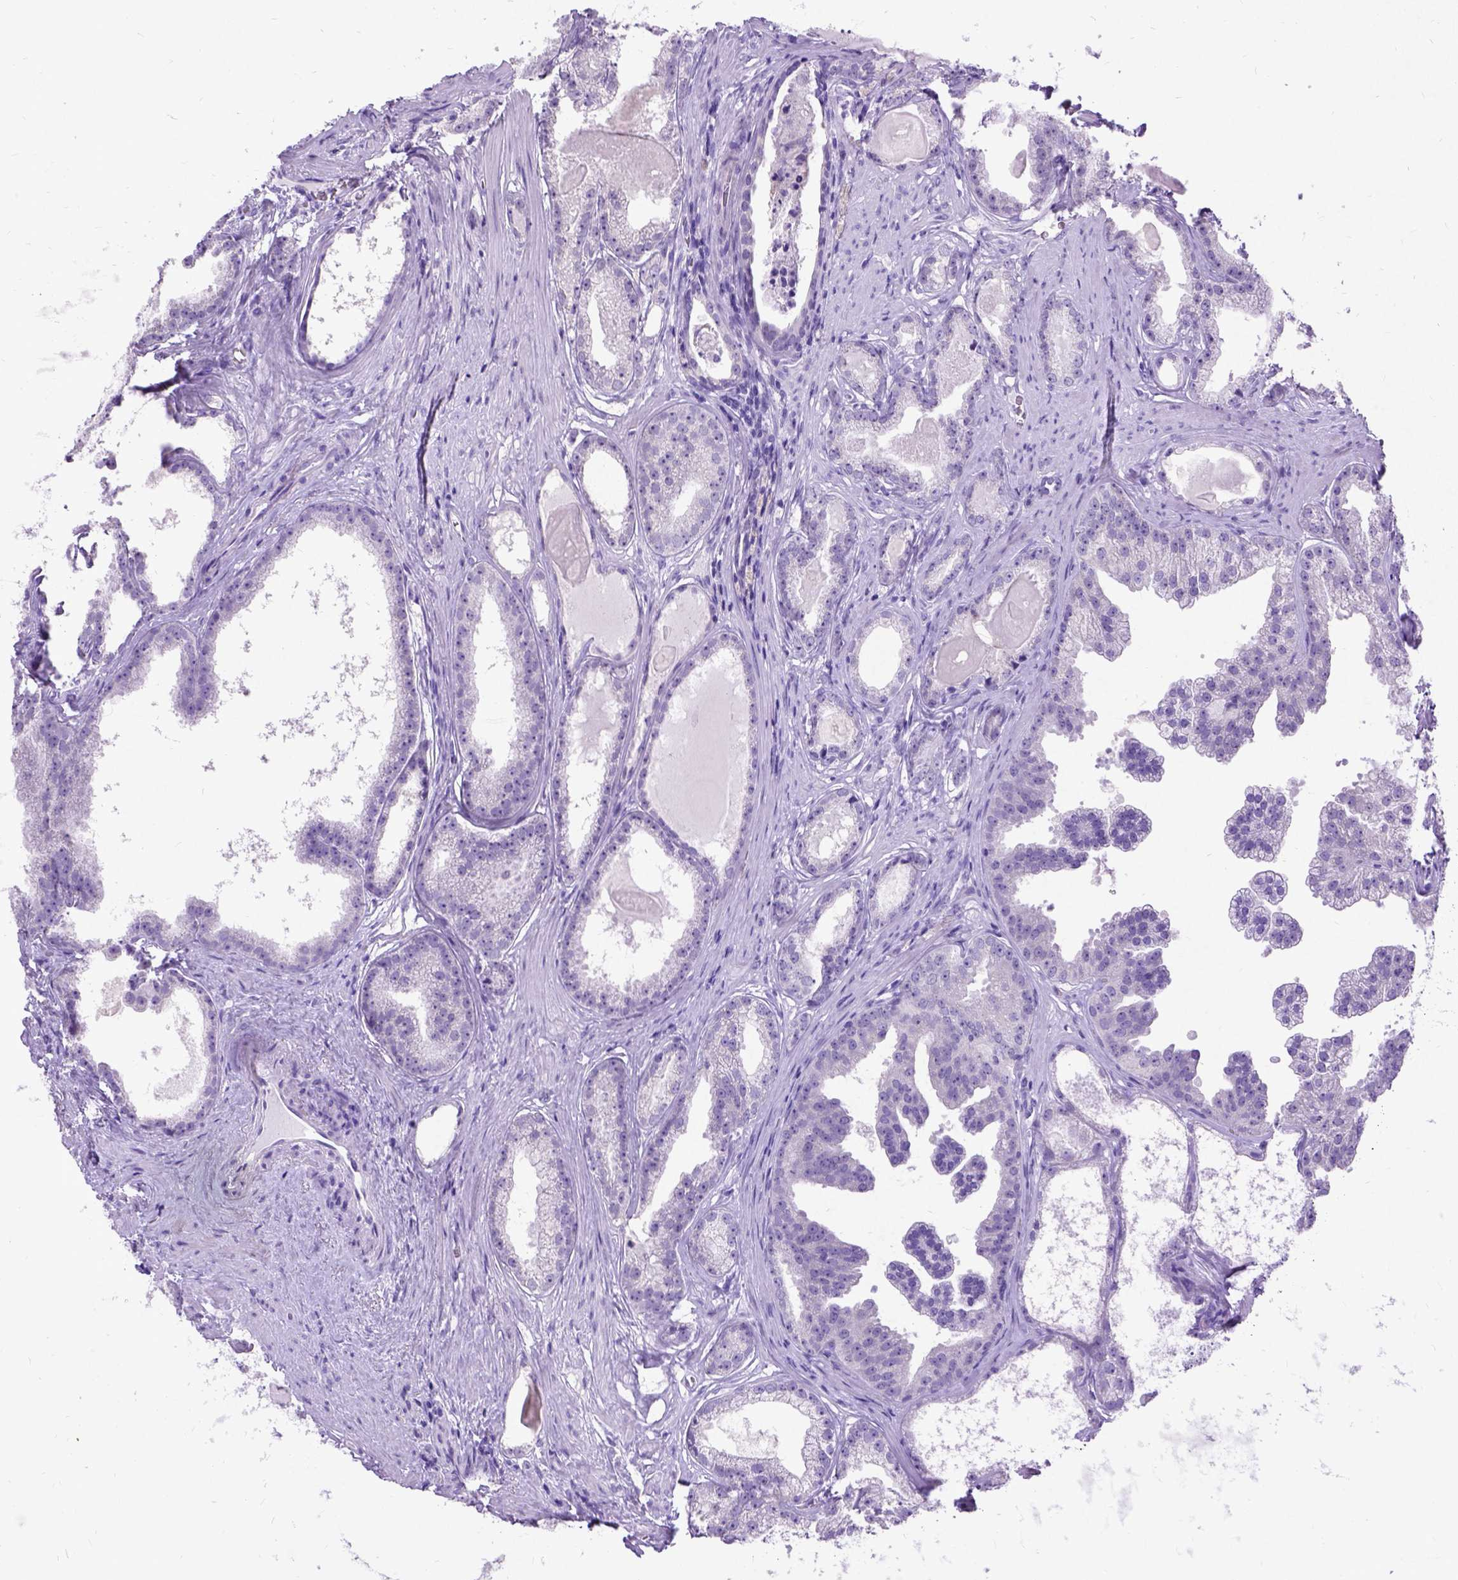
{"staining": {"intensity": "weak", "quantity": "<25%", "location": "cytoplasmic/membranous"}, "tissue": "prostate cancer", "cell_type": "Tumor cells", "image_type": "cancer", "snomed": [{"axis": "morphology", "description": "Adenocarcinoma, Low grade"}, {"axis": "topography", "description": "Prostate"}], "caption": "High magnification brightfield microscopy of prostate low-grade adenocarcinoma stained with DAB (brown) and counterstained with hematoxylin (blue): tumor cells show no significant staining.", "gene": "NEUROD4", "patient": {"sex": "male", "age": 65}}